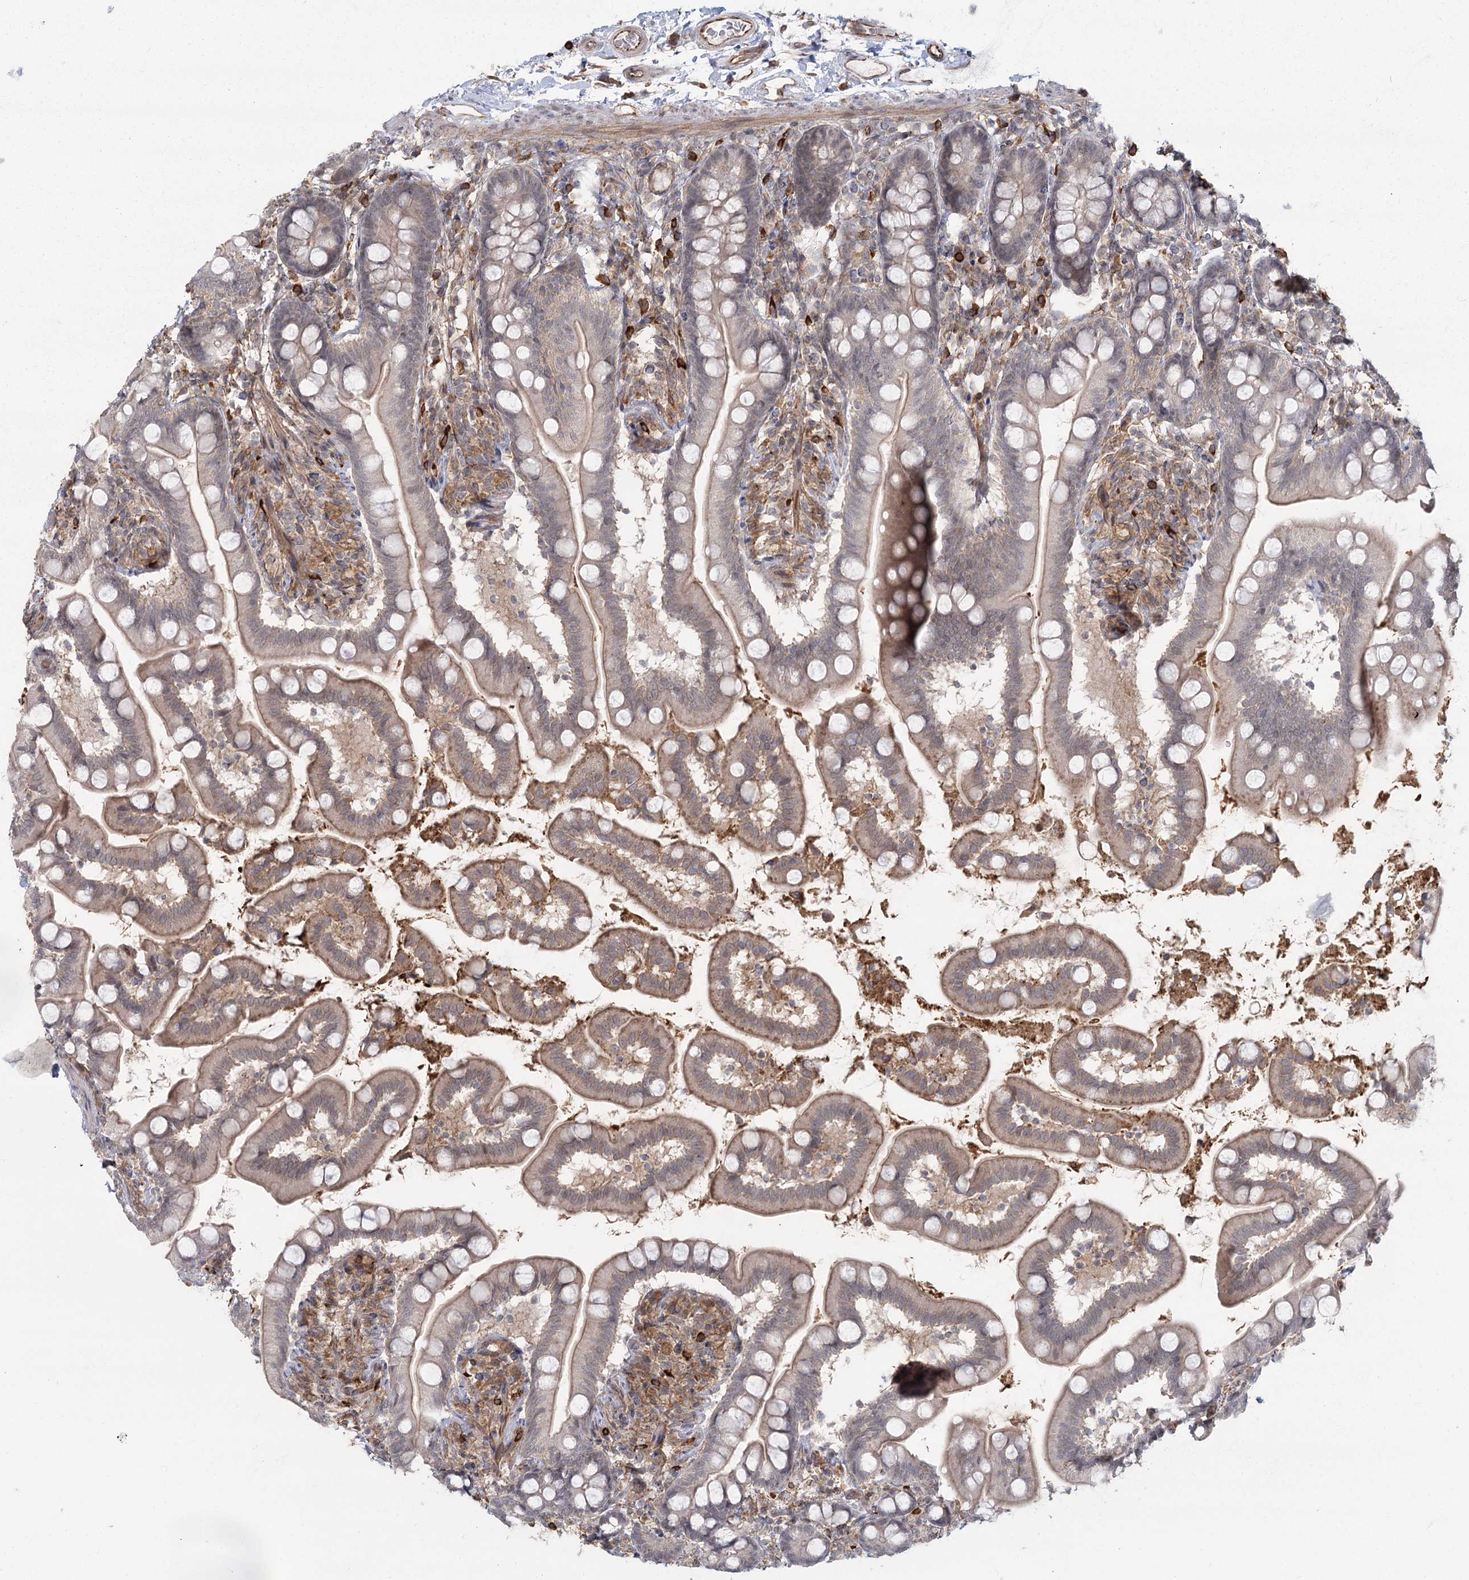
{"staining": {"intensity": "moderate", "quantity": "25%-75%", "location": "cytoplasmic/membranous"}, "tissue": "small intestine", "cell_type": "Glandular cells", "image_type": "normal", "snomed": [{"axis": "morphology", "description": "Normal tissue, NOS"}, {"axis": "topography", "description": "Small intestine"}], "caption": "Small intestine stained with DAB (3,3'-diaminobenzidine) immunohistochemistry displays medium levels of moderate cytoplasmic/membranous staining in about 25%-75% of glandular cells. The staining was performed using DAB (3,3'-diaminobenzidine) to visualize the protein expression in brown, while the nuclei were stained in blue with hematoxylin (Magnification: 20x).", "gene": "AP2M1", "patient": {"sex": "female", "age": 64}}